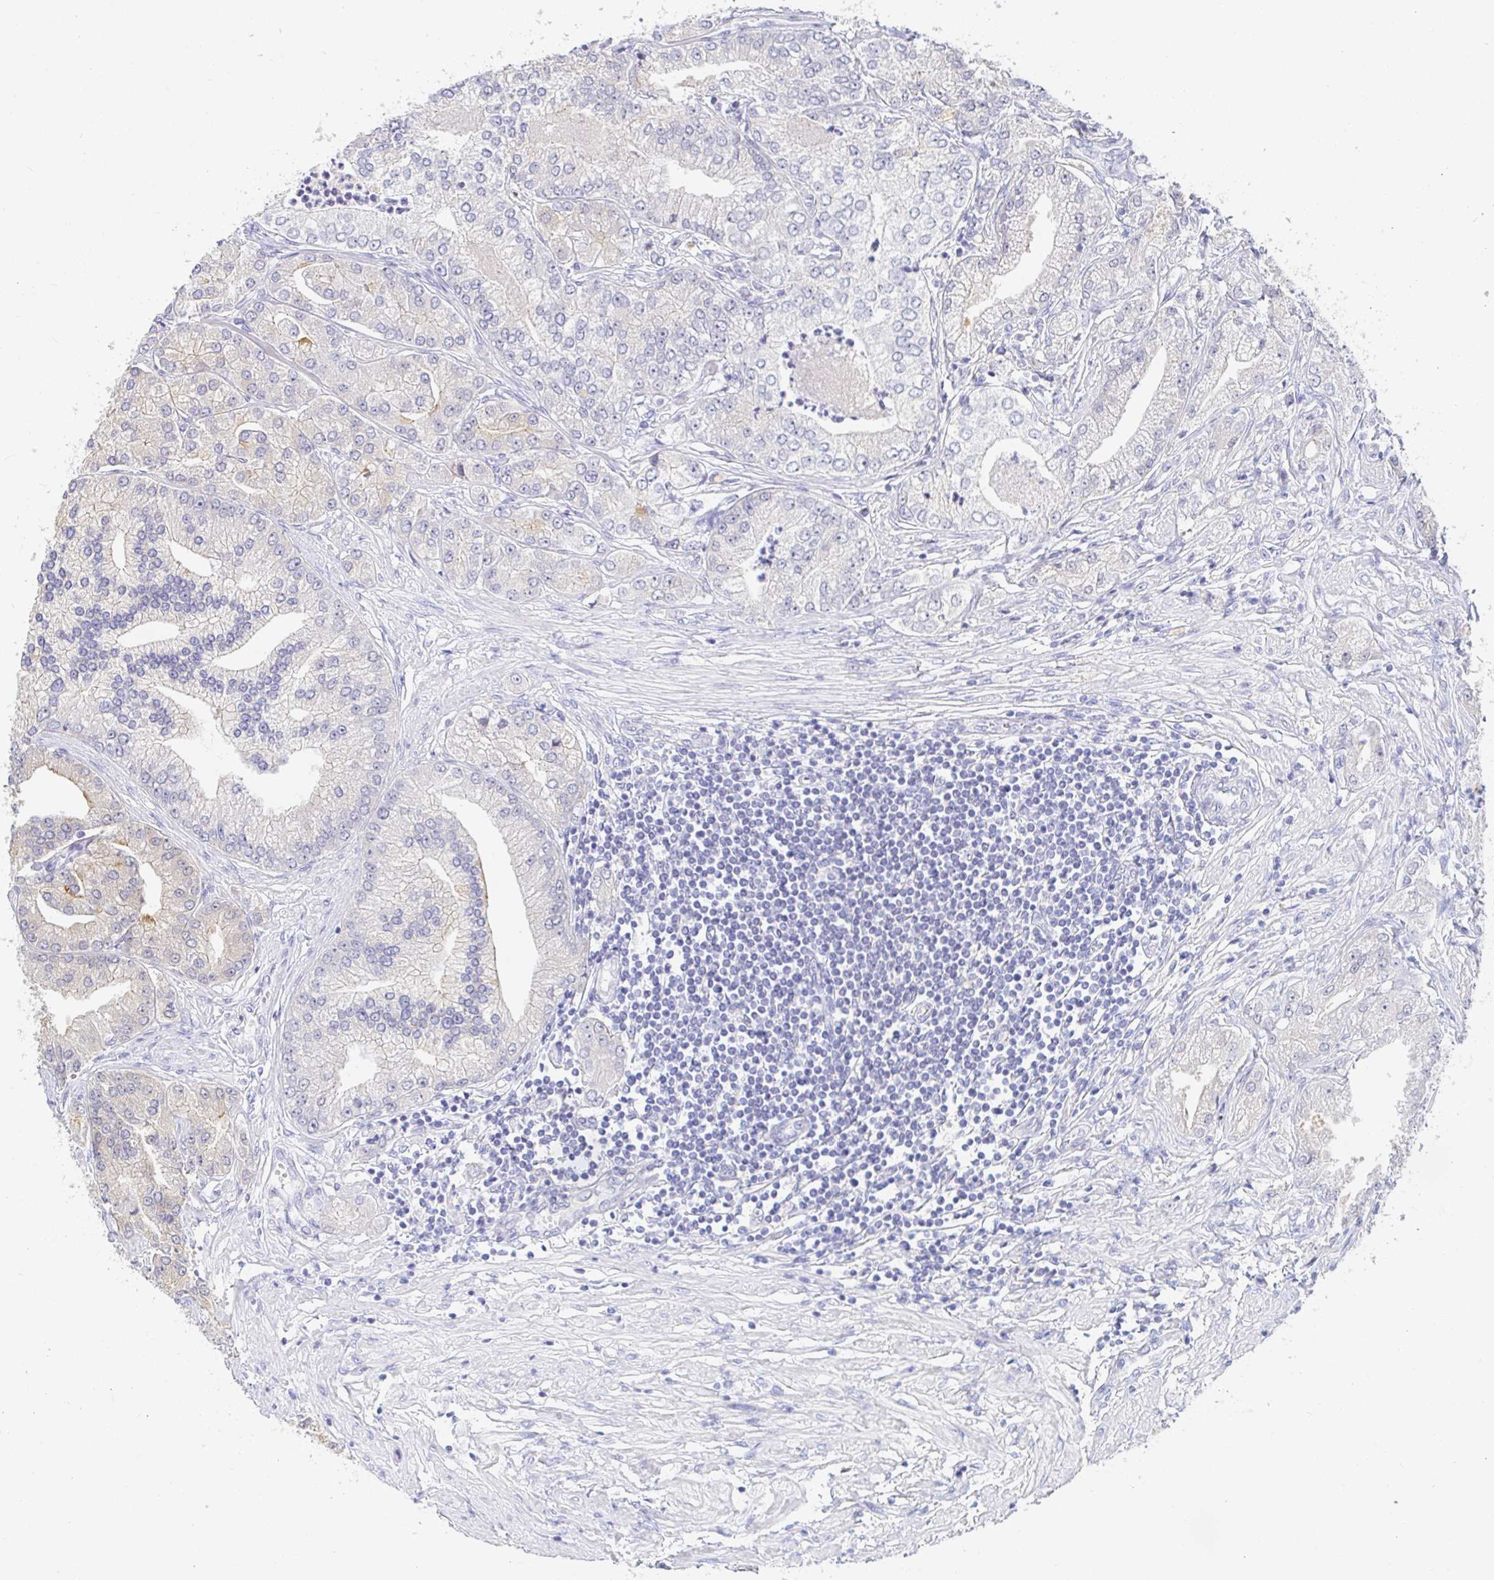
{"staining": {"intensity": "weak", "quantity": "<25%", "location": "cytoplasmic/membranous"}, "tissue": "prostate cancer", "cell_type": "Tumor cells", "image_type": "cancer", "snomed": [{"axis": "morphology", "description": "Adenocarcinoma, High grade"}, {"axis": "topography", "description": "Prostate"}], "caption": "This is an immunohistochemistry histopathology image of adenocarcinoma (high-grade) (prostate). There is no staining in tumor cells.", "gene": "PDE6B", "patient": {"sex": "male", "age": 61}}